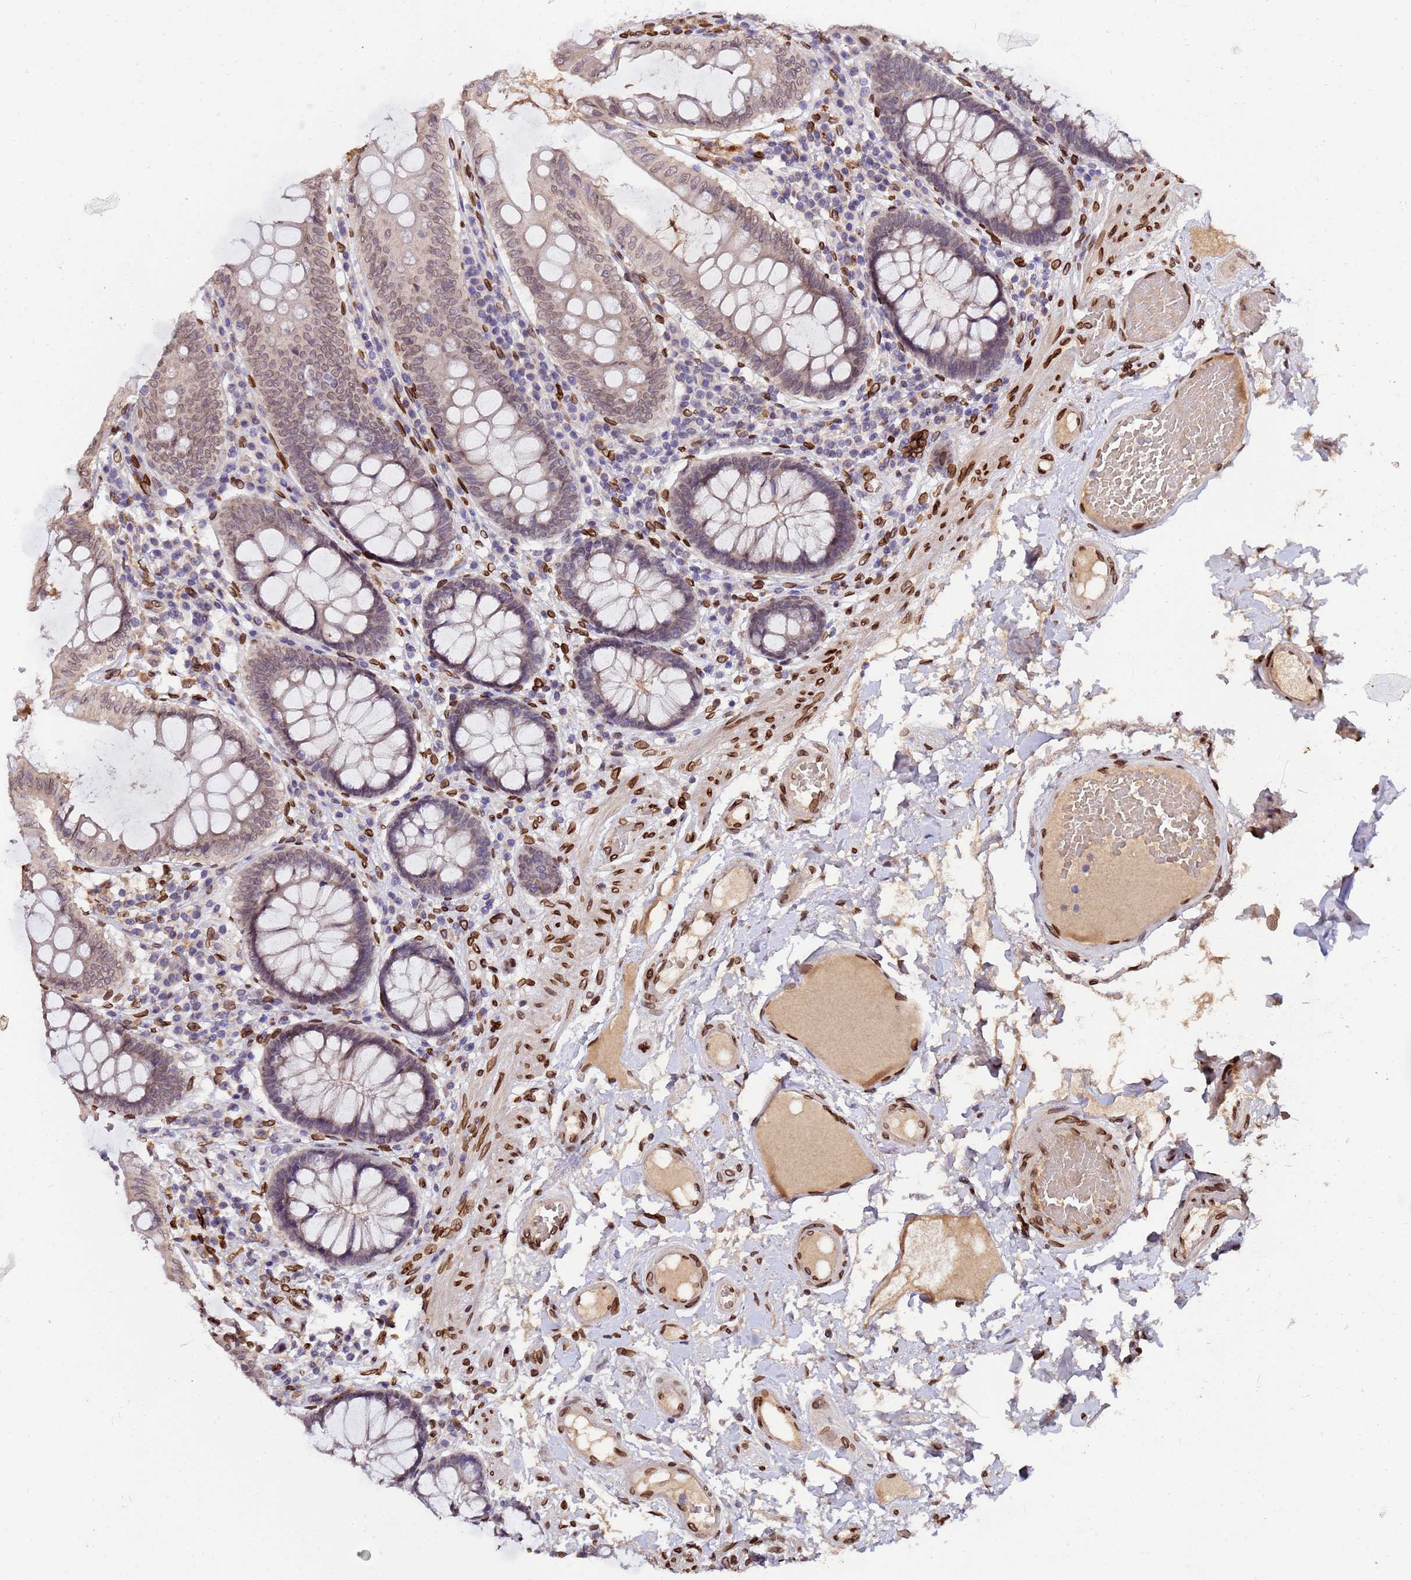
{"staining": {"intensity": "moderate", "quantity": ">75%", "location": "nuclear"}, "tissue": "colon", "cell_type": "Endothelial cells", "image_type": "normal", "snomed": [{"axis": "morphology", "description": "Normal tissue, NOS"}, {"axis": "topography", "description": "Colon"}], "caption": "Colon stained for a protein (brown) reveals moderate nuclear positive positivity in approximately >75% of endothelial cells.", "gene": "GPR135", "patient": {"sex": "male", "age": 84}}